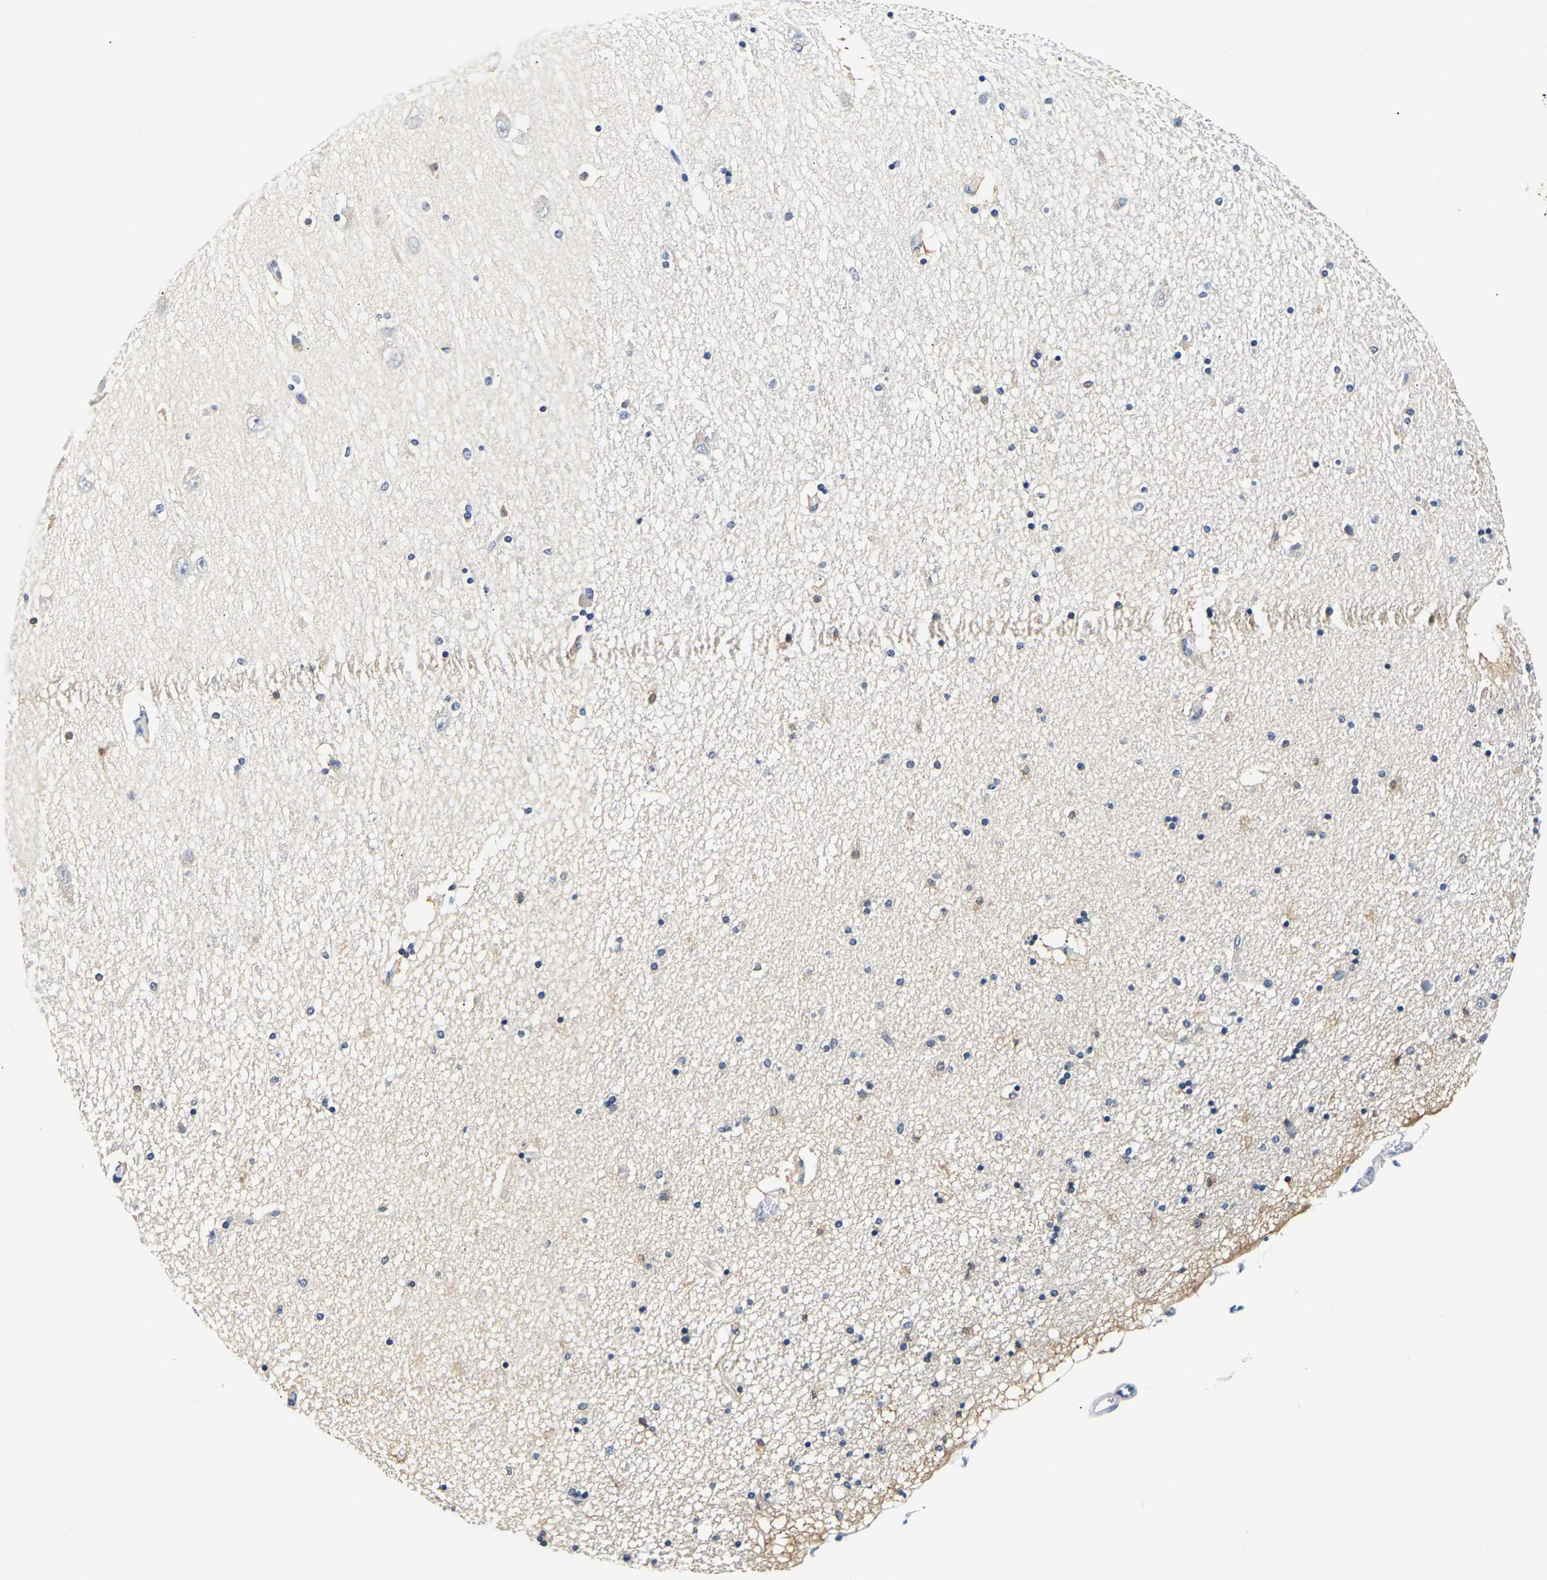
{"staining": {"intensity": "negative", "quantity": "none", "location": "none"}, "tissue": "hippocampus", "cell_type": "Glial cells", "image_type": "normal", "snomed": [{"axis": "morphology", "description": "Normal tissue, NOS"}, {"axis": "topography", "description": "Hippocampus"}], "caption": "A high-resolution photomicrograph shows IHC staining of normal hippocampus, which demonstrates no significant positivity in glial cells. (Stains: DAB (3,3'-diaminobenzidine) immunohistochemistry (IHC) with hematoxylin counter stain, Microscopy: brightfield microscopy at high magnification).", "gene": "UCHL3", "patient": {"sex": "female", "age": 54}}